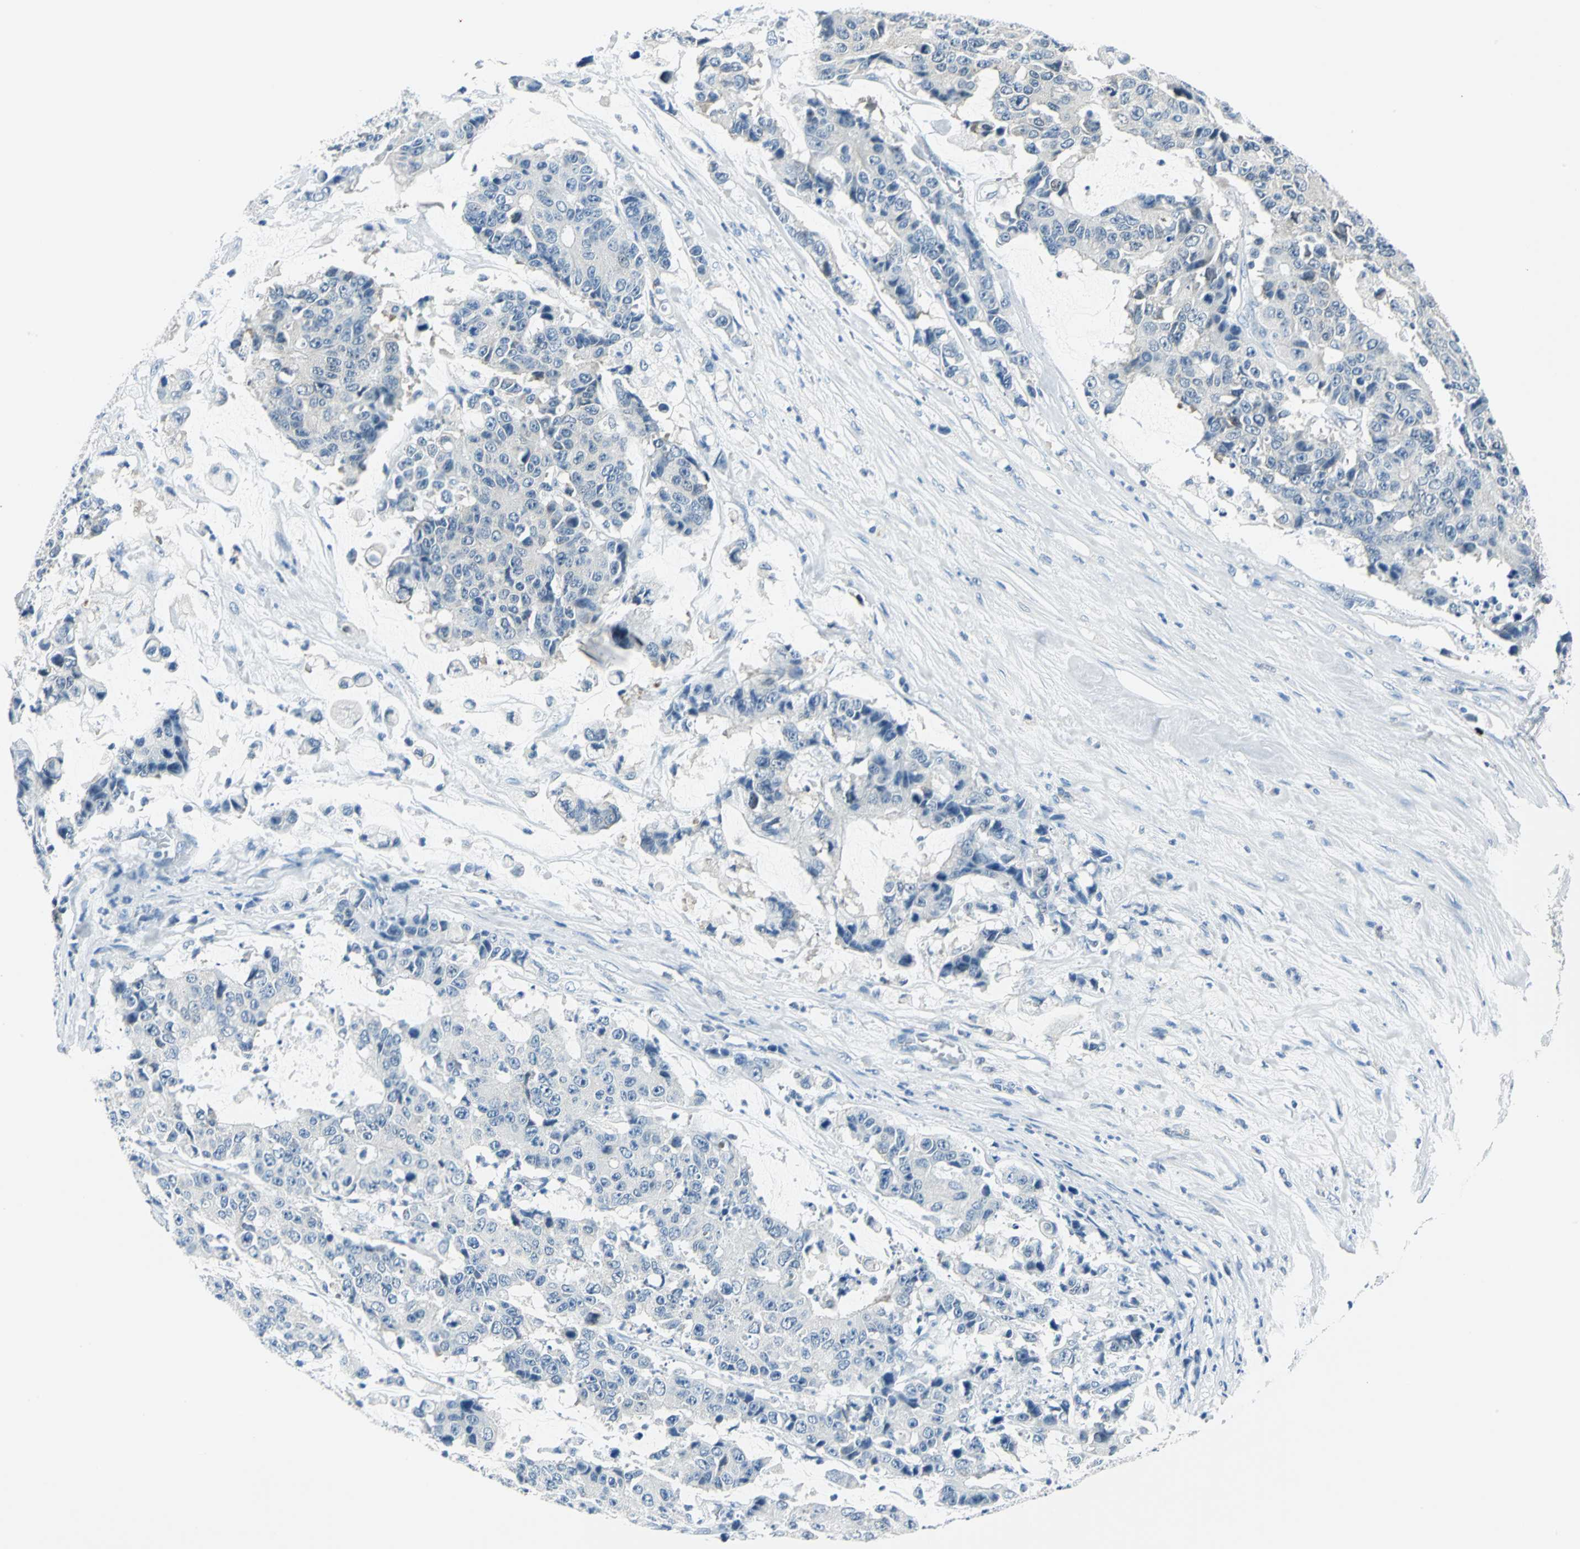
{"staining": {"intensity": "negative", "quantity": "none", "location": "none"}, "tissue": "colorectal cancer", "cell_type": "Tumor cells", "image_type": "cancer", "snomed": [{"axis": "morphology", "description": "Adenocarcinoma, NOS"}, {"axis": "topography", "description": "Colon"}], "caption": "Immunohistochemical staining of human colorectal cancer (adenocarcinoma) displays no significant expression in tumor cells.", "gene": "AKR1A1", "patient": {"sex": "female", "age": 86}}